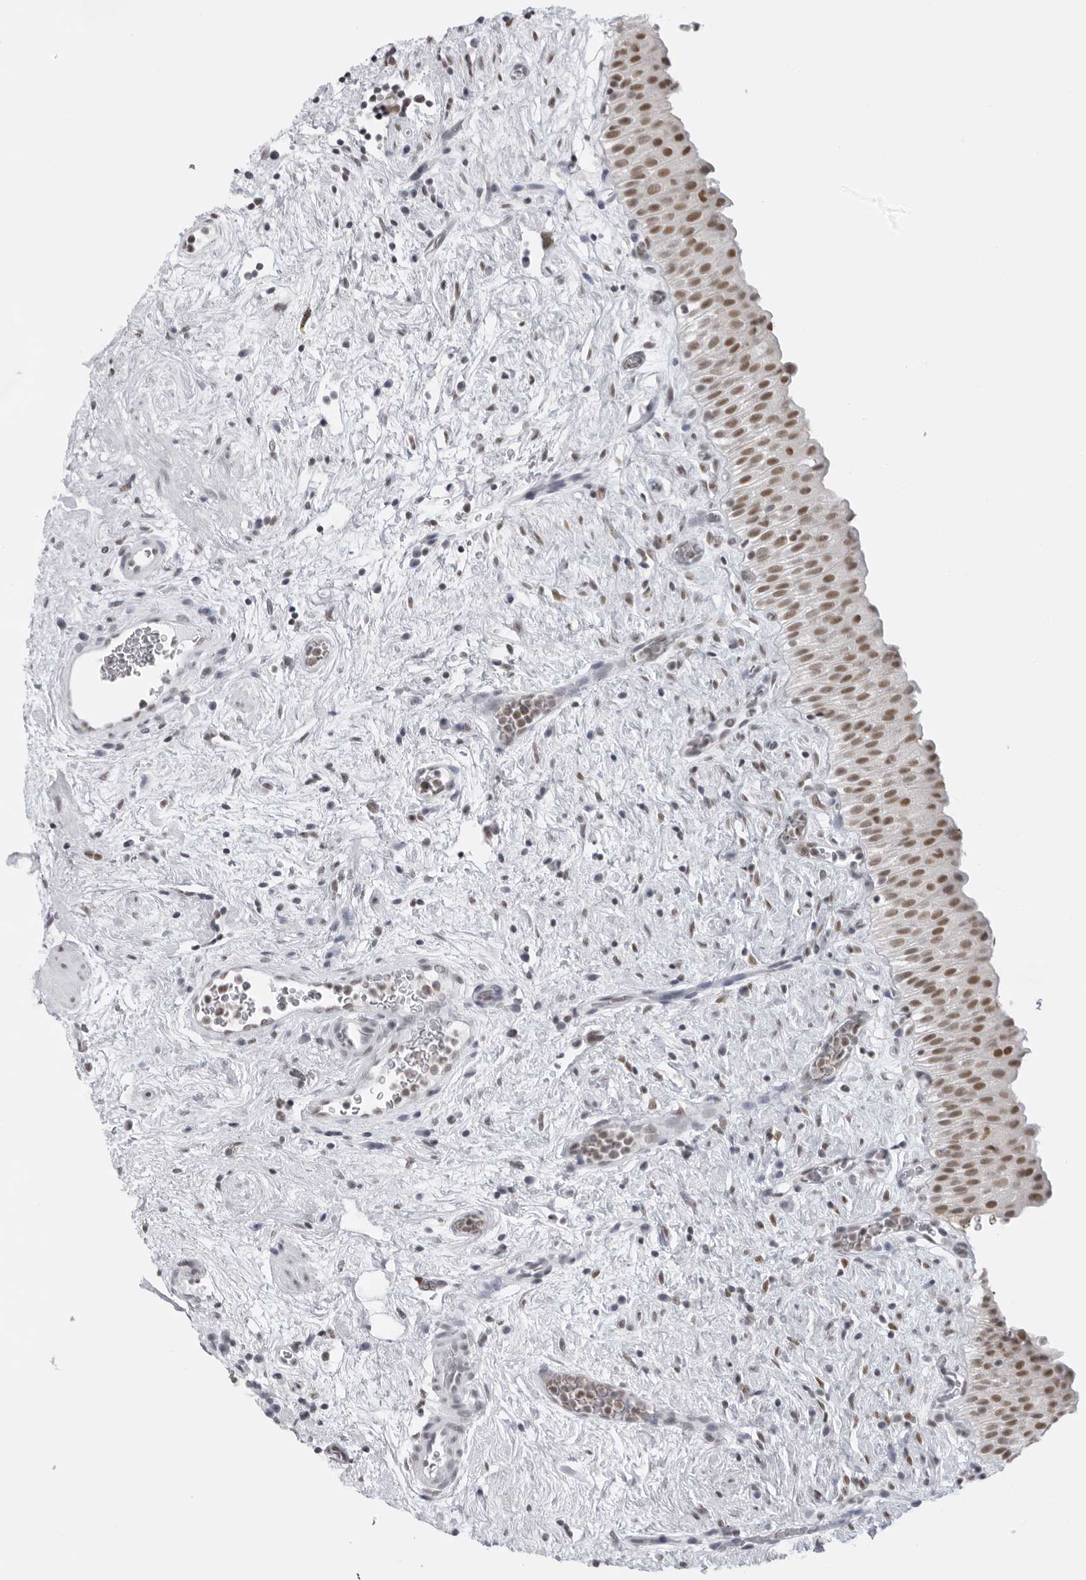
{"staining": {"intensity": "moderate", "quantity": ">75%", "location": "nuclear"}, "tissue": "urinary bladder", "cell_type": "Urothelial cells", "image_type": "normal", "snomed": [{"axis": "morphology", "description": "Normal tissue, NOS"}, {"axis": "topography", "description": "Urinary bladder"}], "caption": "High-magnification brightfield microscopy of benign urinary bladder stained with DAB (brown) and counterstained with hematoxylin (blue). urothelial cells exhibit moderate nuclear positivity is present in approximately>75% of cells.", "gene": "RPA2", "patient": {"sex": "male", "age": 82}}